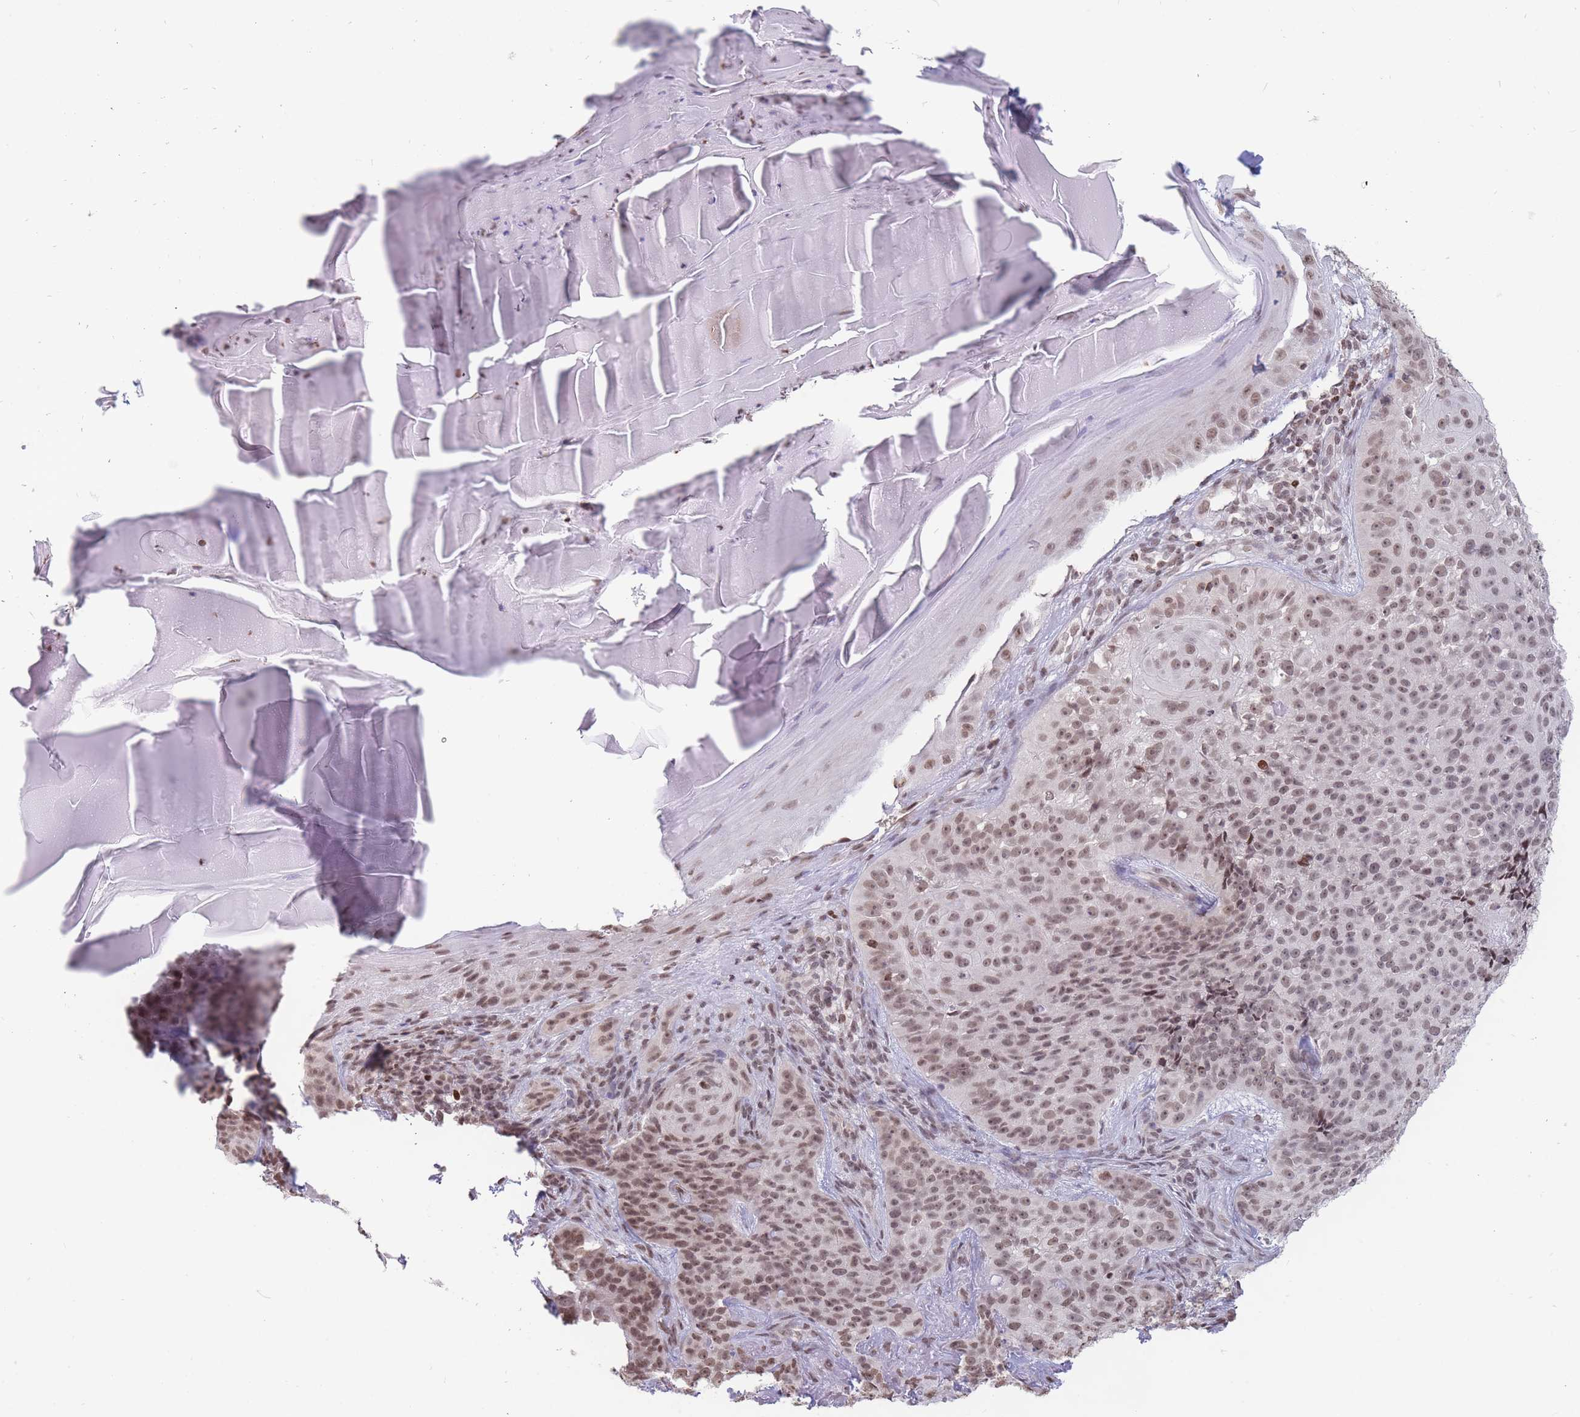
{"staining": {"intensity": "moderate", "quantity": ">75%", "location": "nuclear"}, "tissue": "skin cancer", "cell_type": "Tumor cells", "image_type": "cancer", "snomed": [{"axis": "morphology", "description": "Basal cell carcinoma"}, {"axis": "topography", "description": "Skin"}], "caption": "The image demonstrates staining of skin cancer (basal cell carcinoma), revealing moderate nuclear protein expression (brown color) within tumor cells. (DAB (3,3'-diaminobenzidine) IHC with brightfield microscopy, high magnification).", "gene": "SHISAL1", "patient": {"sex": "female", "age": 92}}